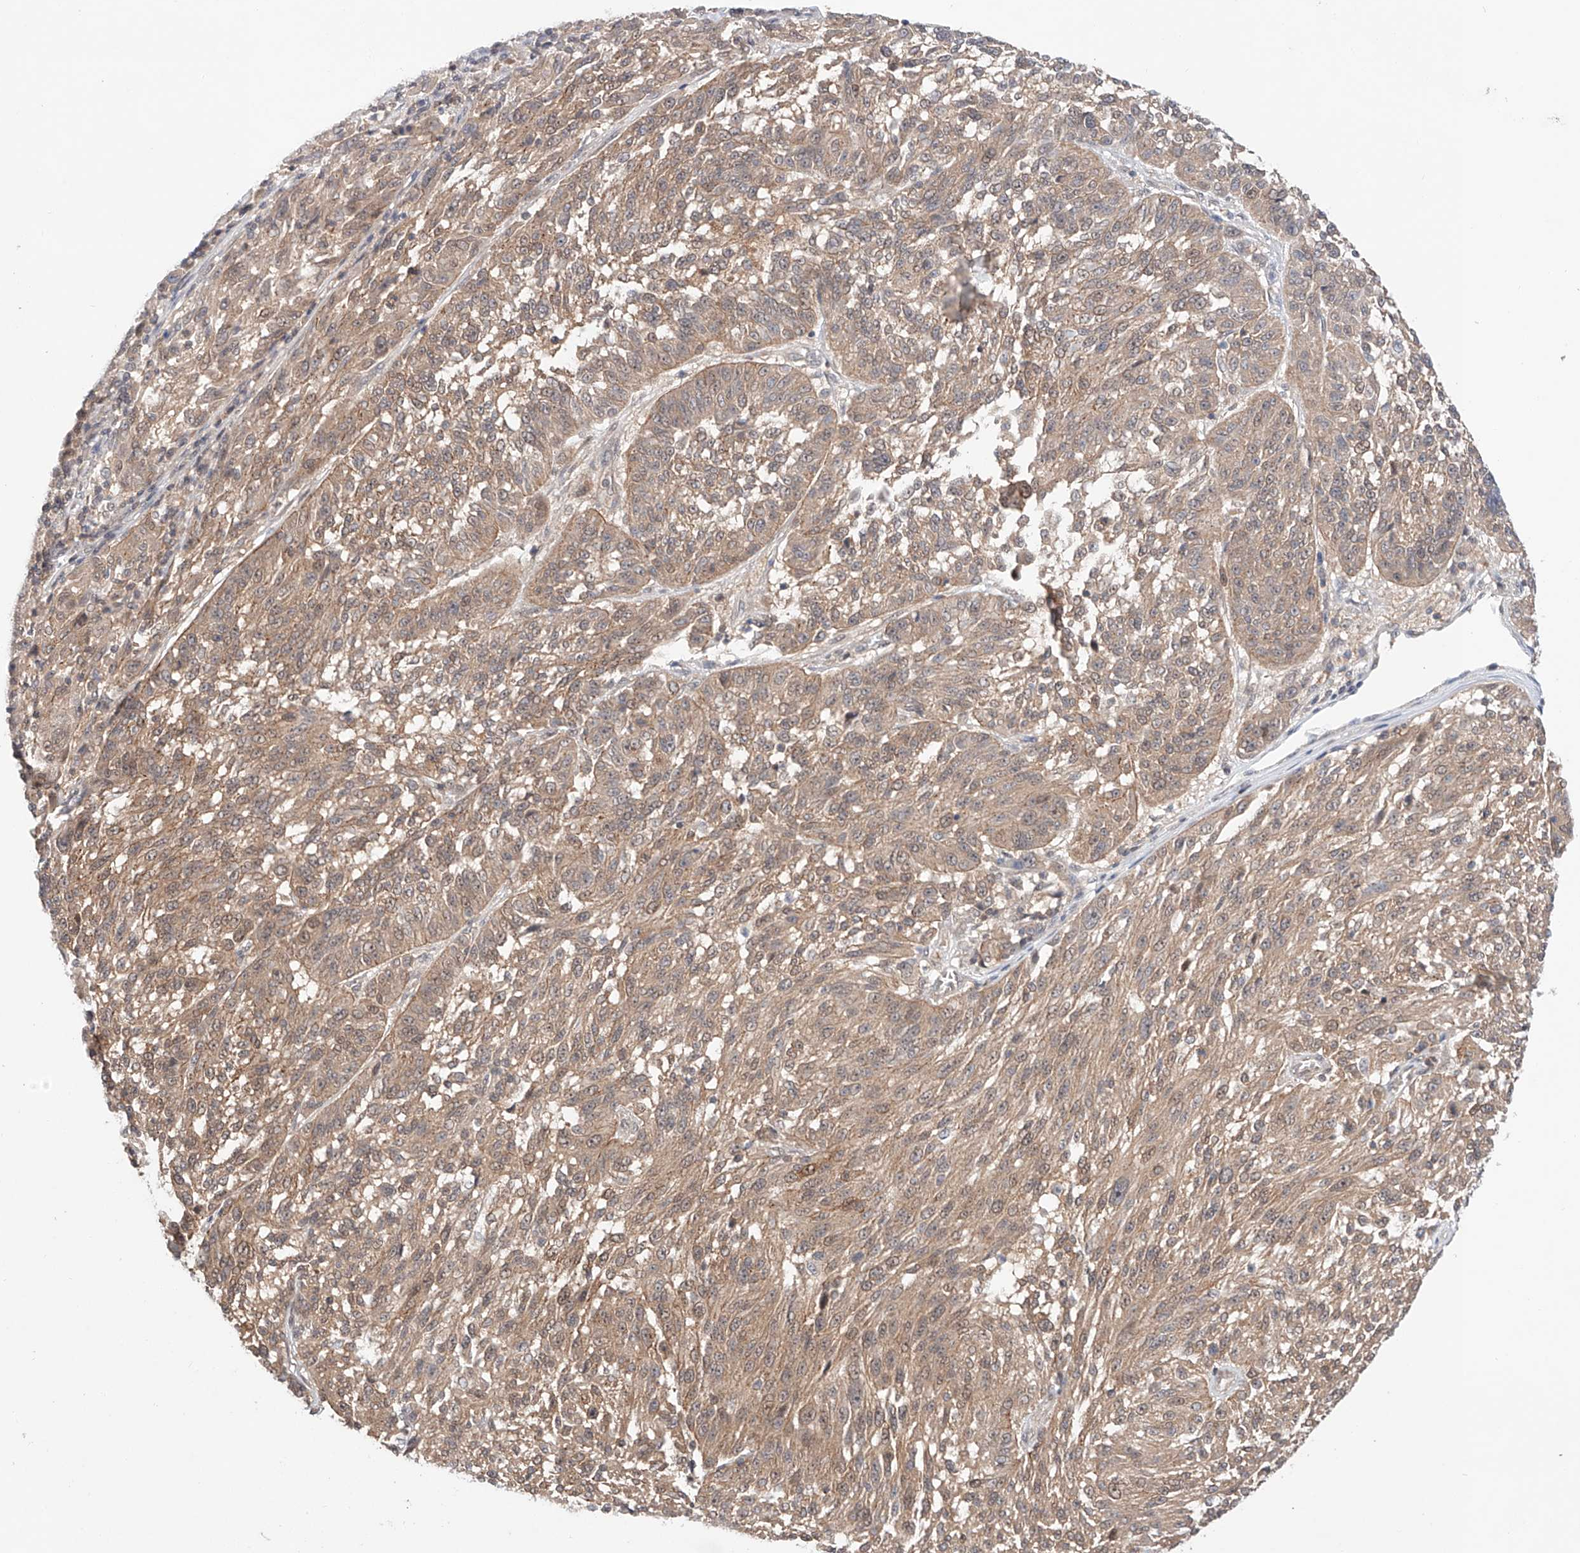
{"staining": {"intensity": "weak", "quantity": ">75%", "location": "cytoplasmic/membranous"}, "tissue": "melanoma", "cell_type": "Tumor cells", "image_type": "cancer", "snomed": [{"axis": "morphology", "description": "Malignant melanoma, NOS"}, {"axis": "topography", "description": "Skin"}], "caption": "A brown stain shows weak cytoplasmic/membranous positivity of a protein in human melanoma tumor cells.", "gene": "TSR2", "patient": {"sex": "male", "age": 53}}